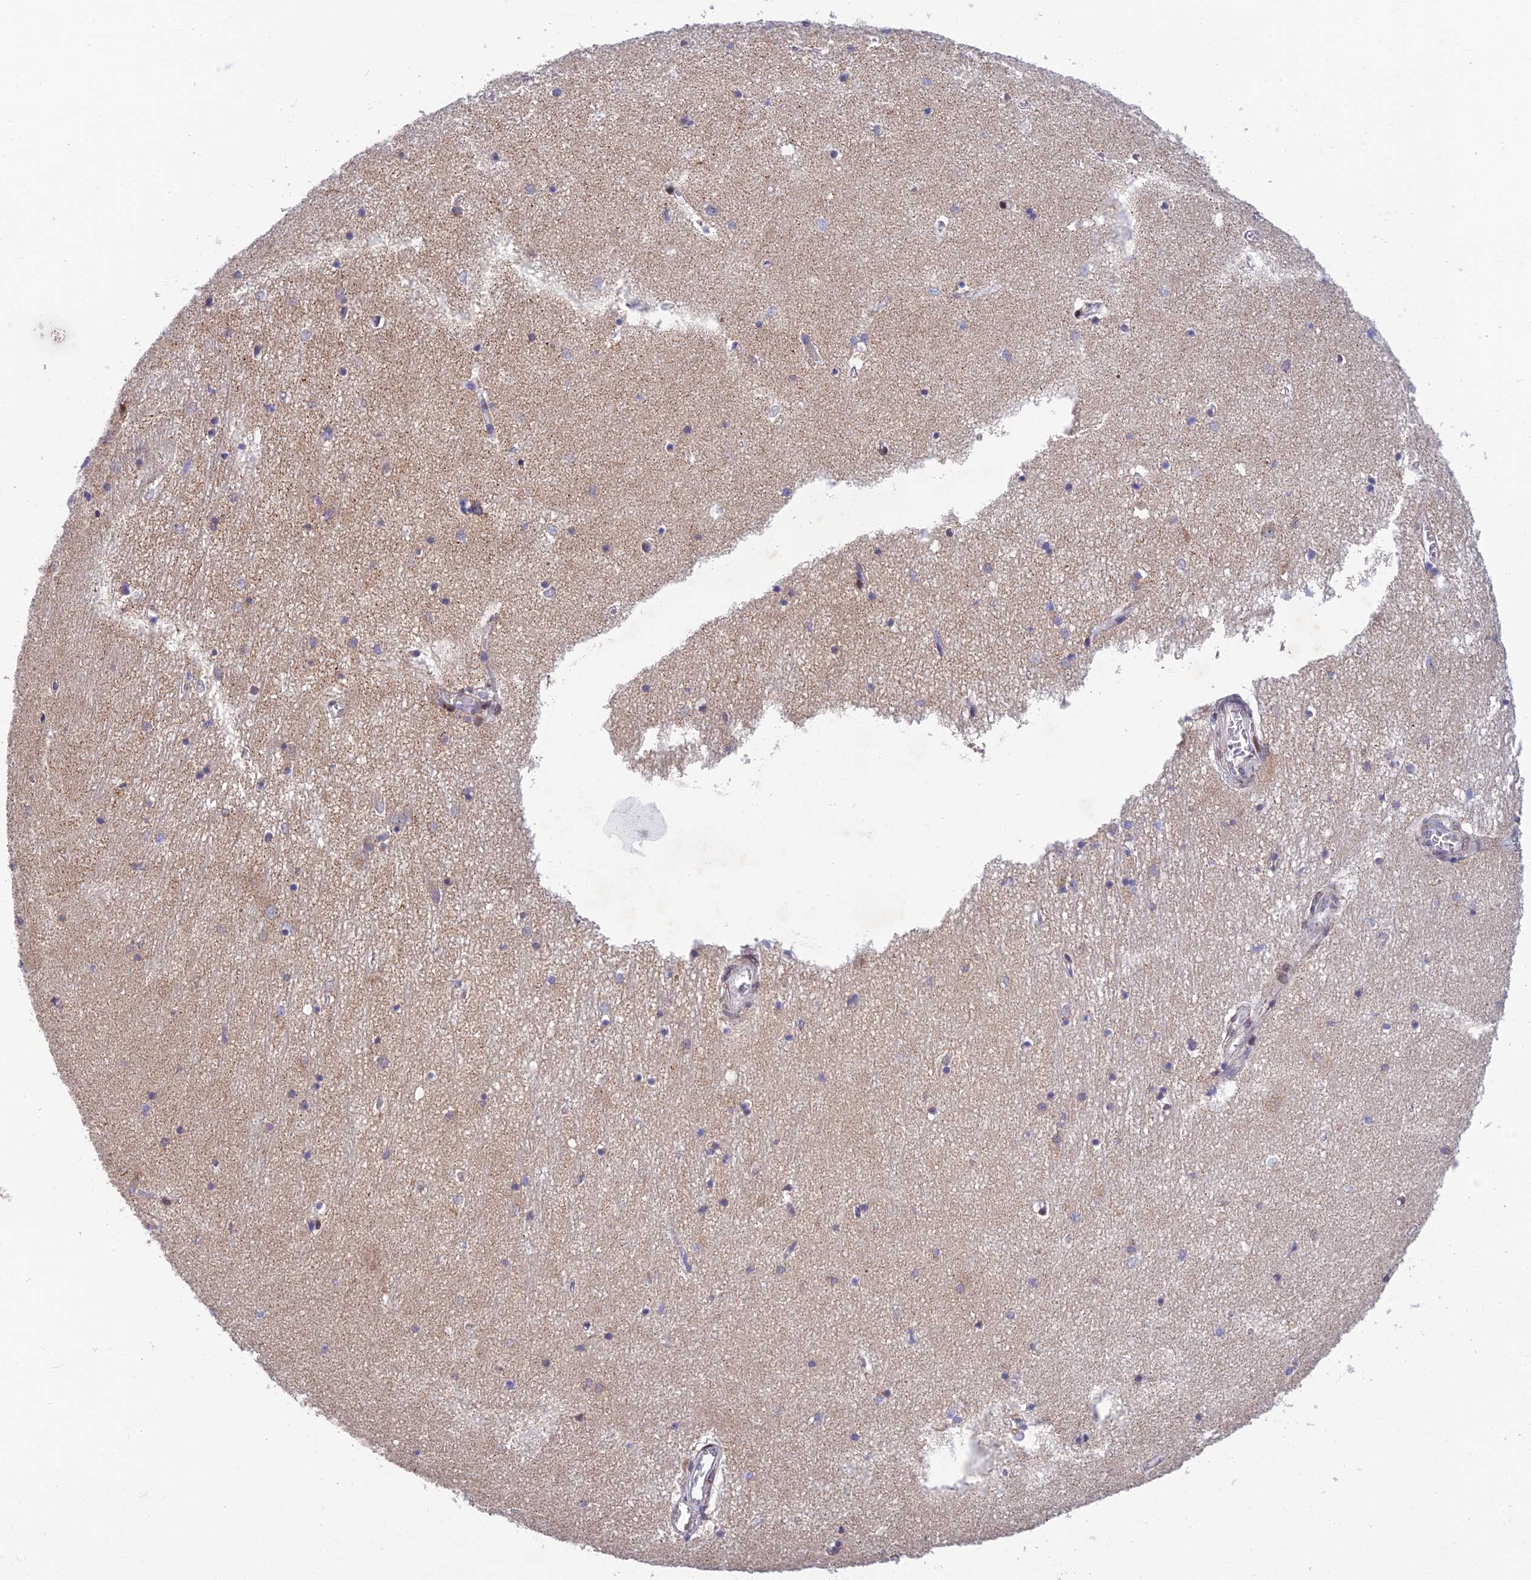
{"staining": {"intensity": "negative", "quantity": "none", "location": "none"}, "tissue": "hippocampus", "cell_type": "Glial cells", "image_type": "normal", "snomed": [{"axis": "morphology", "description": "Normal tissue, NOS"}, {"axis": "topography", "description": "Hippocampus"}], "caption": "This is a micrograph of IHC staining of unremarkable hippocampus, which shows no positivity in glial cells.", "gene": "MGAT2", "patient": {"sex": "female", "age": 64}}